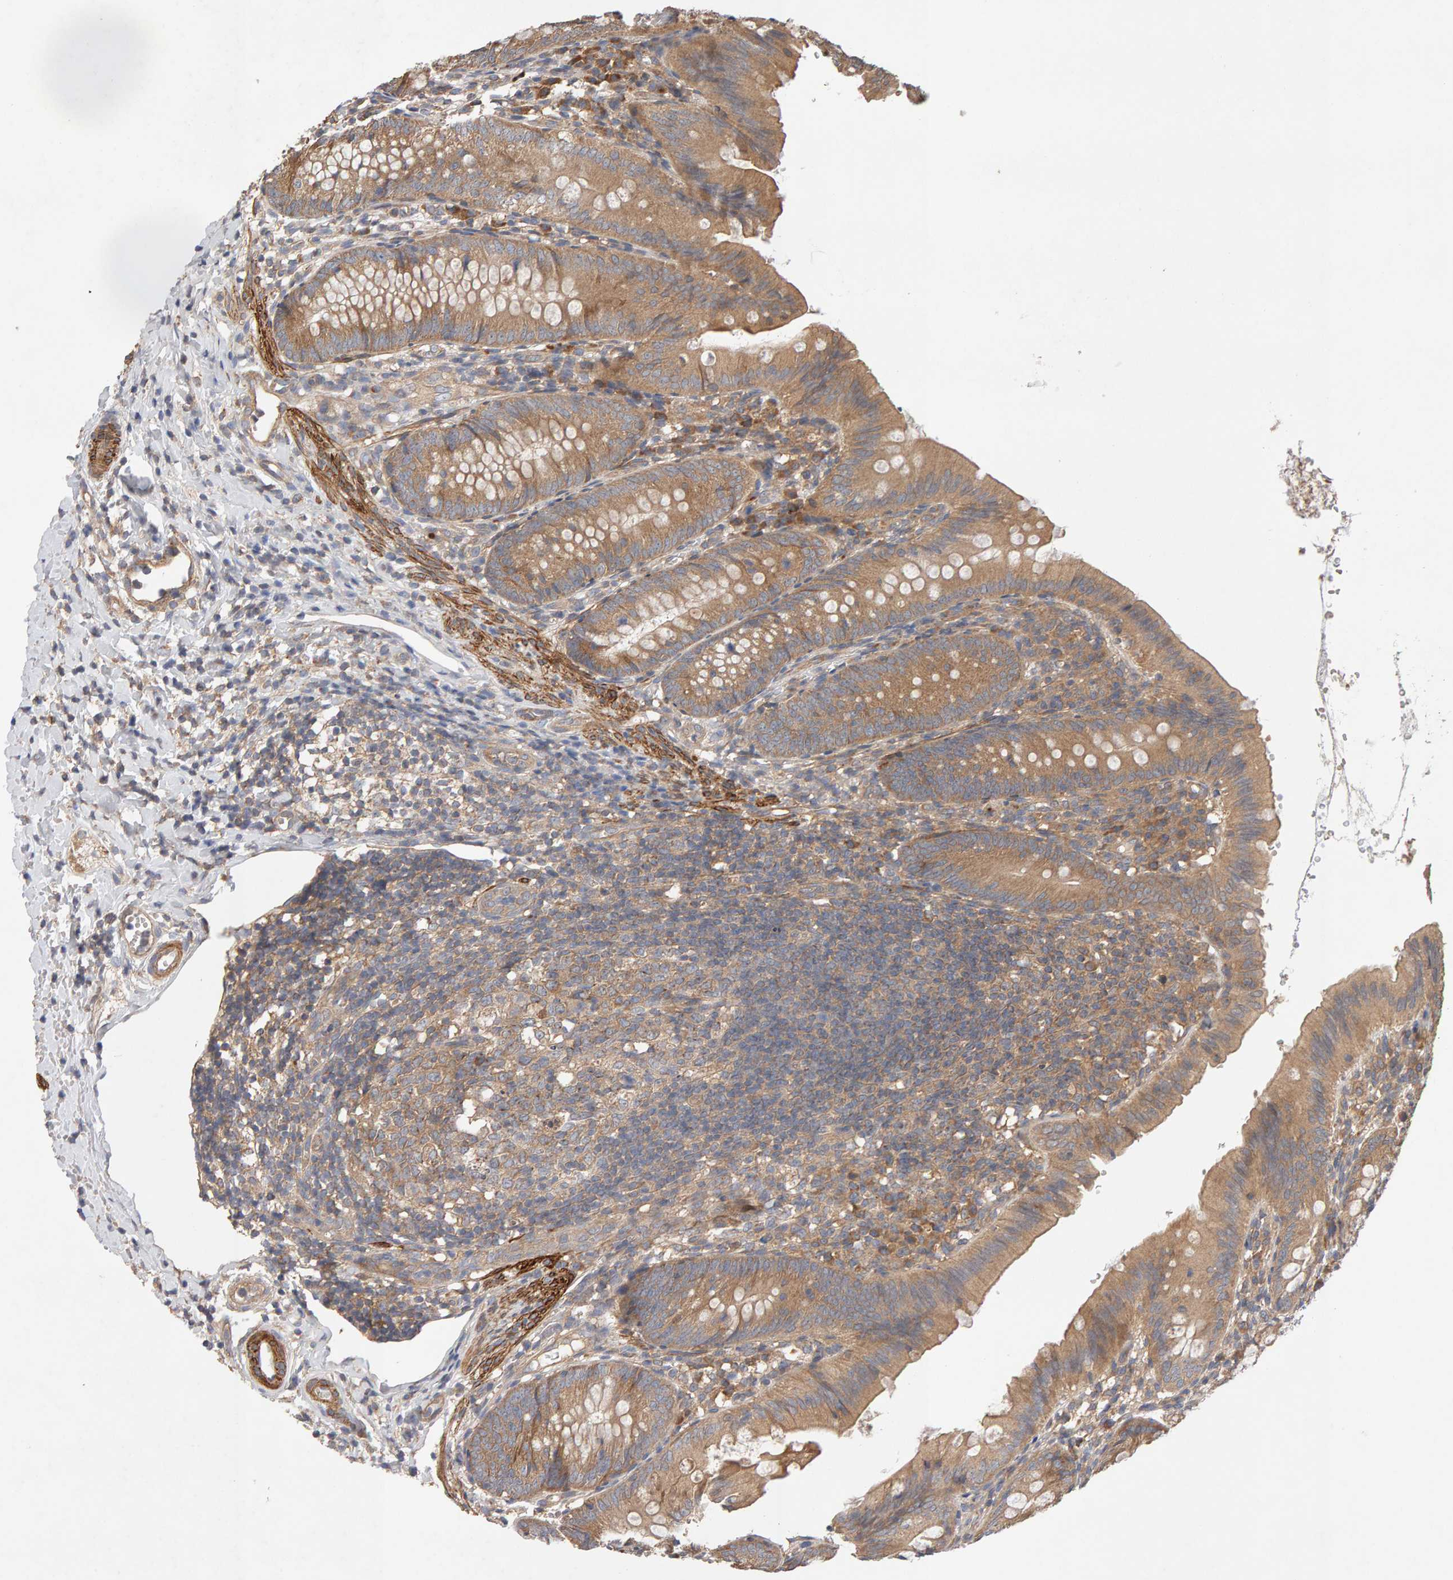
{"staining": {"intensity": "moderate", "quantity": ">75%", "location": "cytoplasmic/membranous"}, "tissue": "appendix", "cell_type": "Glandular cells", "image_type": "normal", "snomed": [{"axis": "morphology", "description": "Normal tissue, NOS"}, {"axis": "topography", "description": "Appendix"}], "caption": "A photomicrograph of appendix stained for a protein exhibits moderate cytoplasmic/membranous brown staining in glandular cells. (IHC, brightfield microscopy, high magnification).", "gene": "RNF19A", "patient": {"sex": "male", "age": 1}}